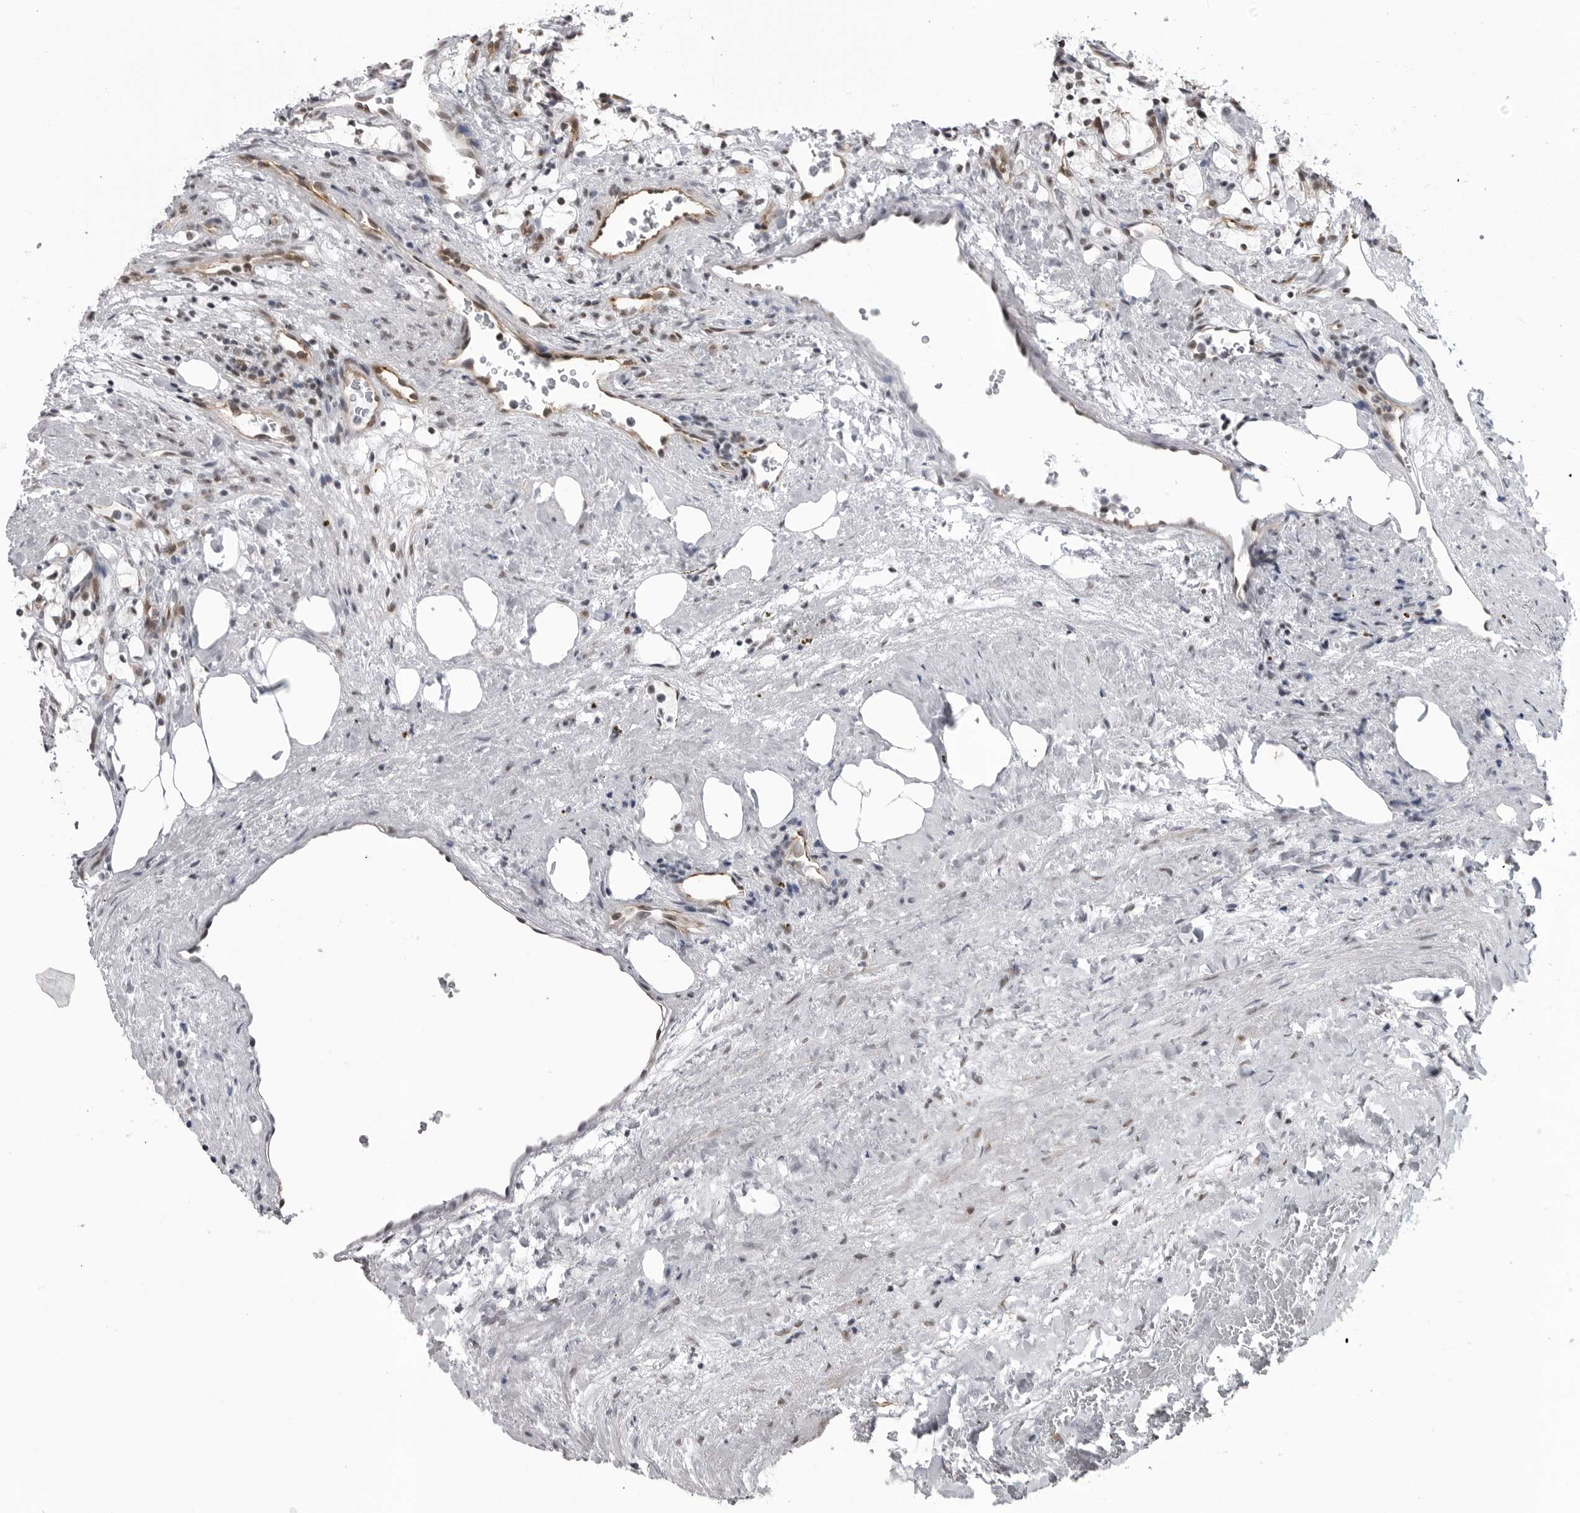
{"staining": {"intensity": "weak", "quantity": "25%-75%", "location": "nuclear"}, "tissue": "renal cancer", "cell_type": "Tumor cells", "image_type": "cancer", "snomed": [{"axis": "morphology", "description": "Adenocarcinoma, NOS"}, {"axis": "topography", "description": "Kidney"}], "caption": "A brown stain highlights weak nuclear staining of a protein in human renal cancer (adenocarcinoma) tumor cells.", "gene": "RNF26", "patient": {"sex": "female", "age": 69}}